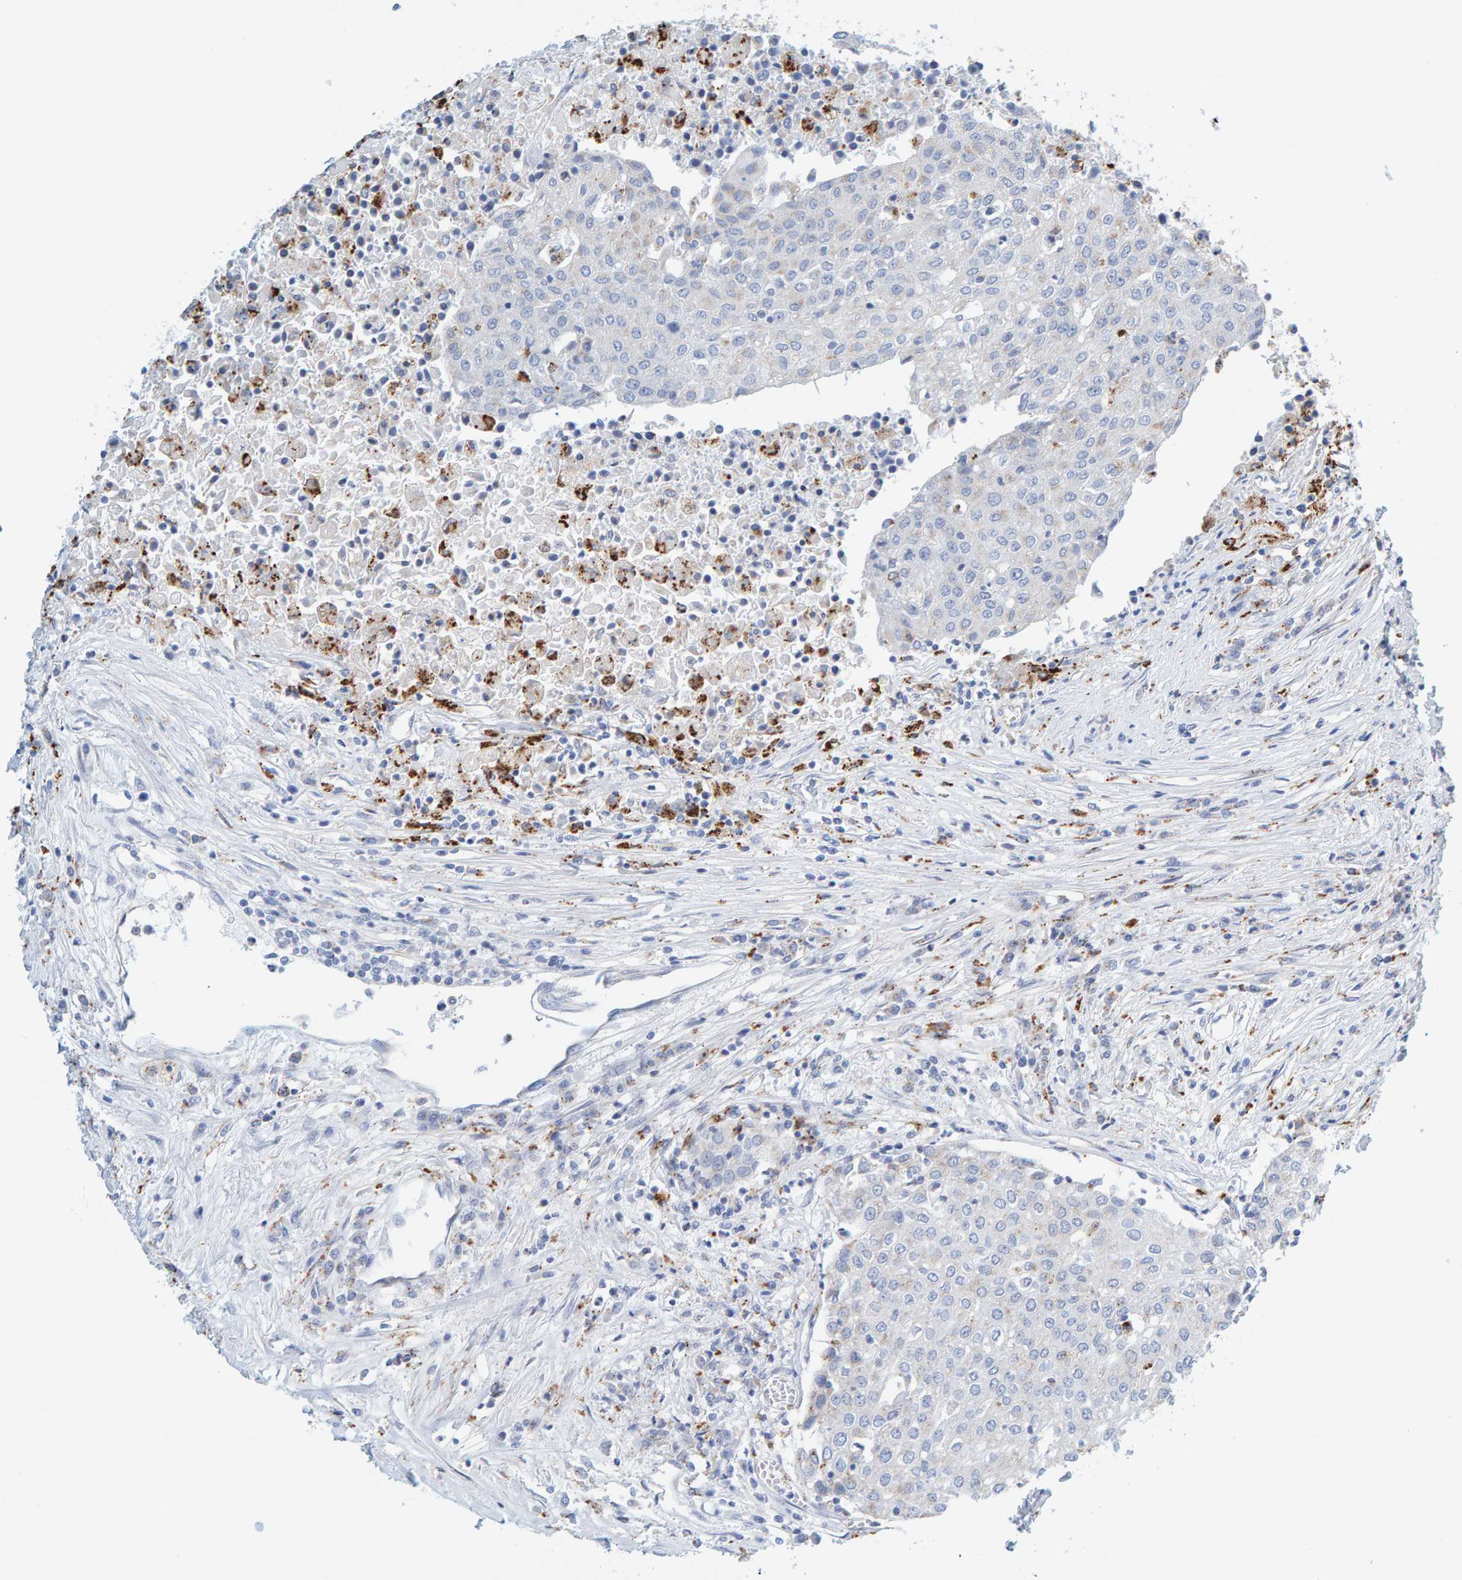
{"staining": {"intensity": "negative", "quantity": "none", "location": "none"}, "tissue": "urothelial cancer", "cell_type": "Tumor cells", "image_type": "cancer", "snomed": [{"axis": "morphology", "description": "Urothelial carcinoma, High grade"}, {"axis": "topography", "description": "Urinary bladder"}], "caption": "Tumor cells are negative for brown protein staining in urothelial cancer. The staining was performed using DAB (3,3'-diaminobenzidine) to visualize the protein expression in brown, while the nuclei were stained in blue with hematoxylin (Magnification: 20x).", "gene": "BIN3", "patient": {"sex": "female", "age": 85}}